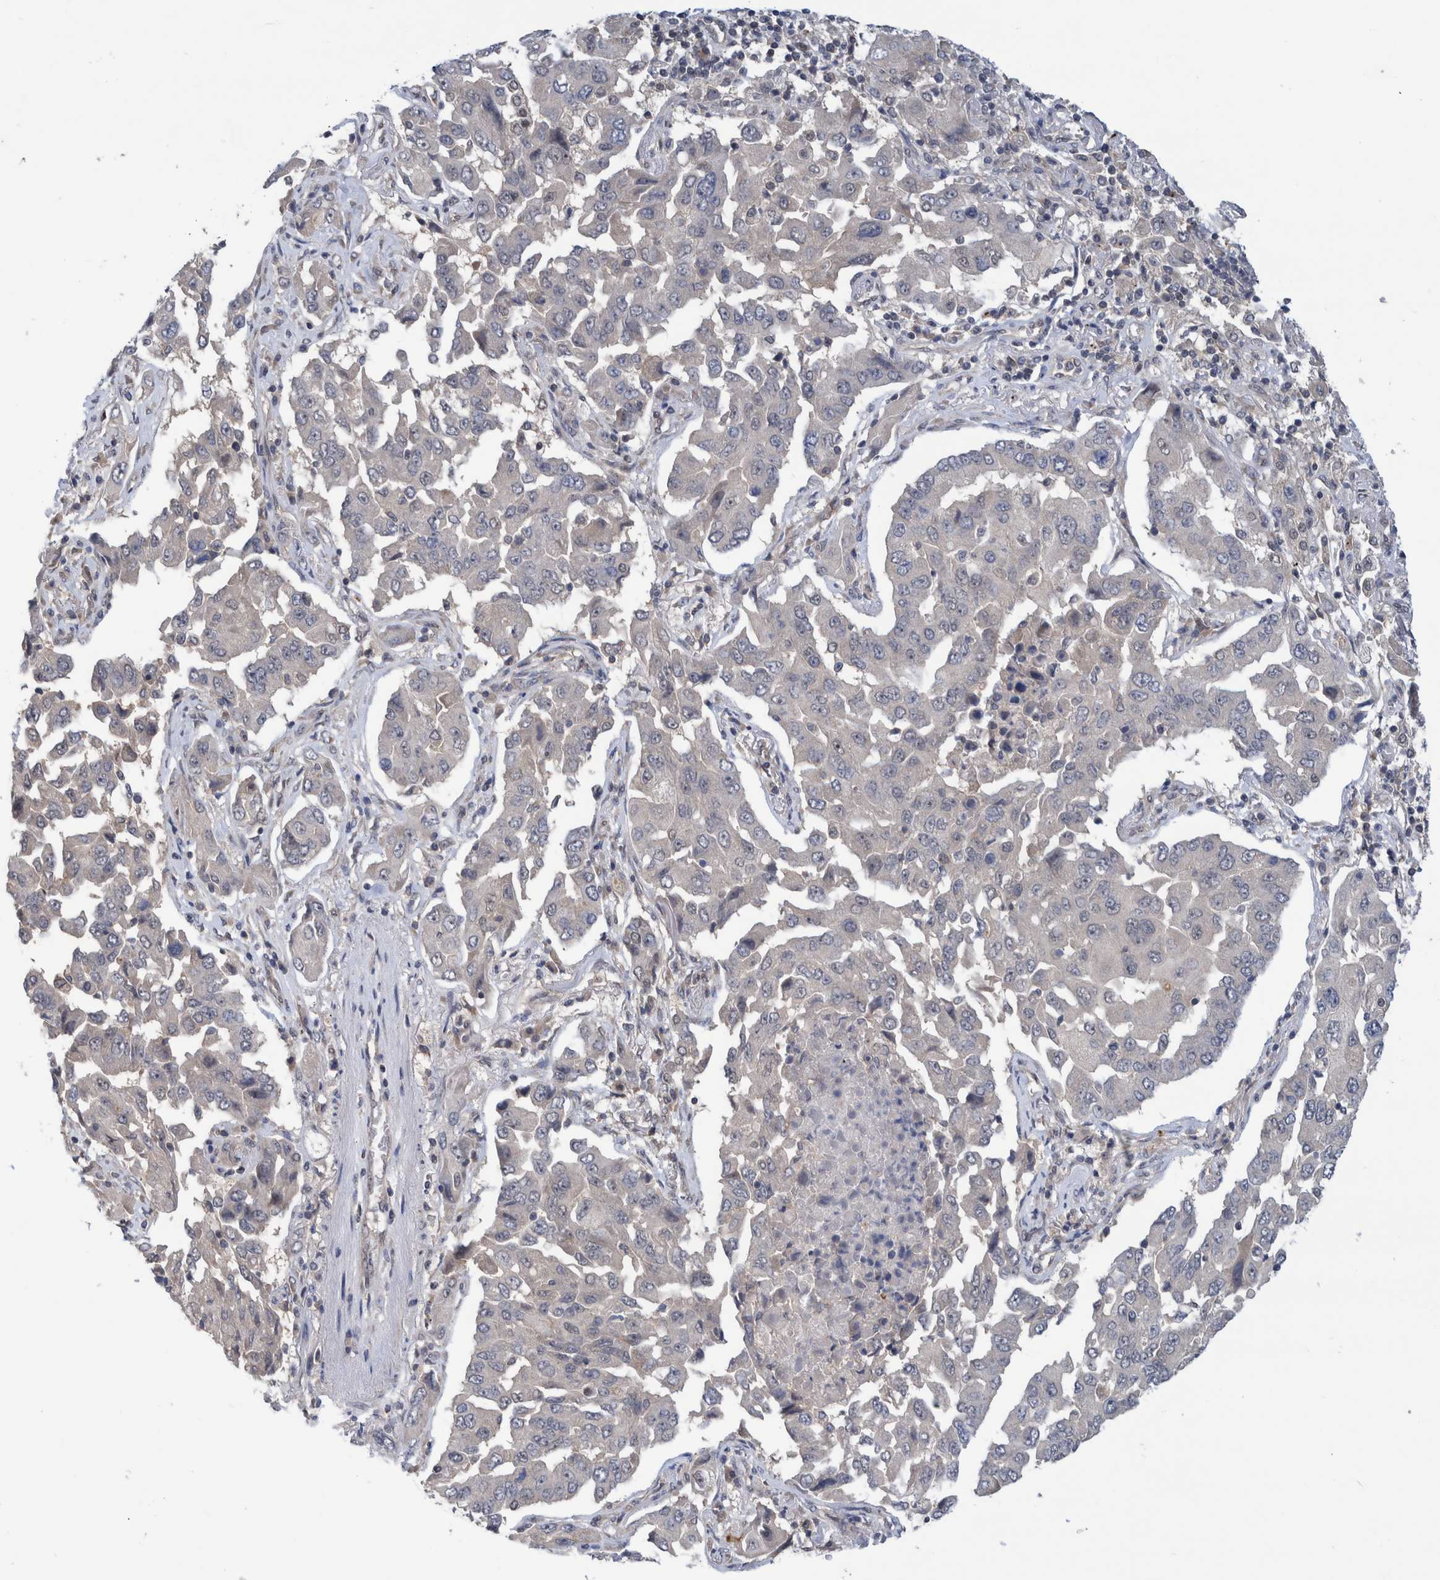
{"staining": {"intensity": "negative", "quantity": "none", "location": "none"}, "tissue": "lung cancer", "cell_type": "Tumor cells", "image_type": "cancer", "snomed": [{"axis": "morphology", "description": "Adenocarcinoma, NOS"}, {"axis": "topography", "description": "Lung"}], "caption": "An immunohistochemistry (IHC) micrograph of lung cancer is shown. There is no staining in tumor cells of lung cancer.", "gene": "PLPBP", "patient": {"sex": "female", "age": 65}}